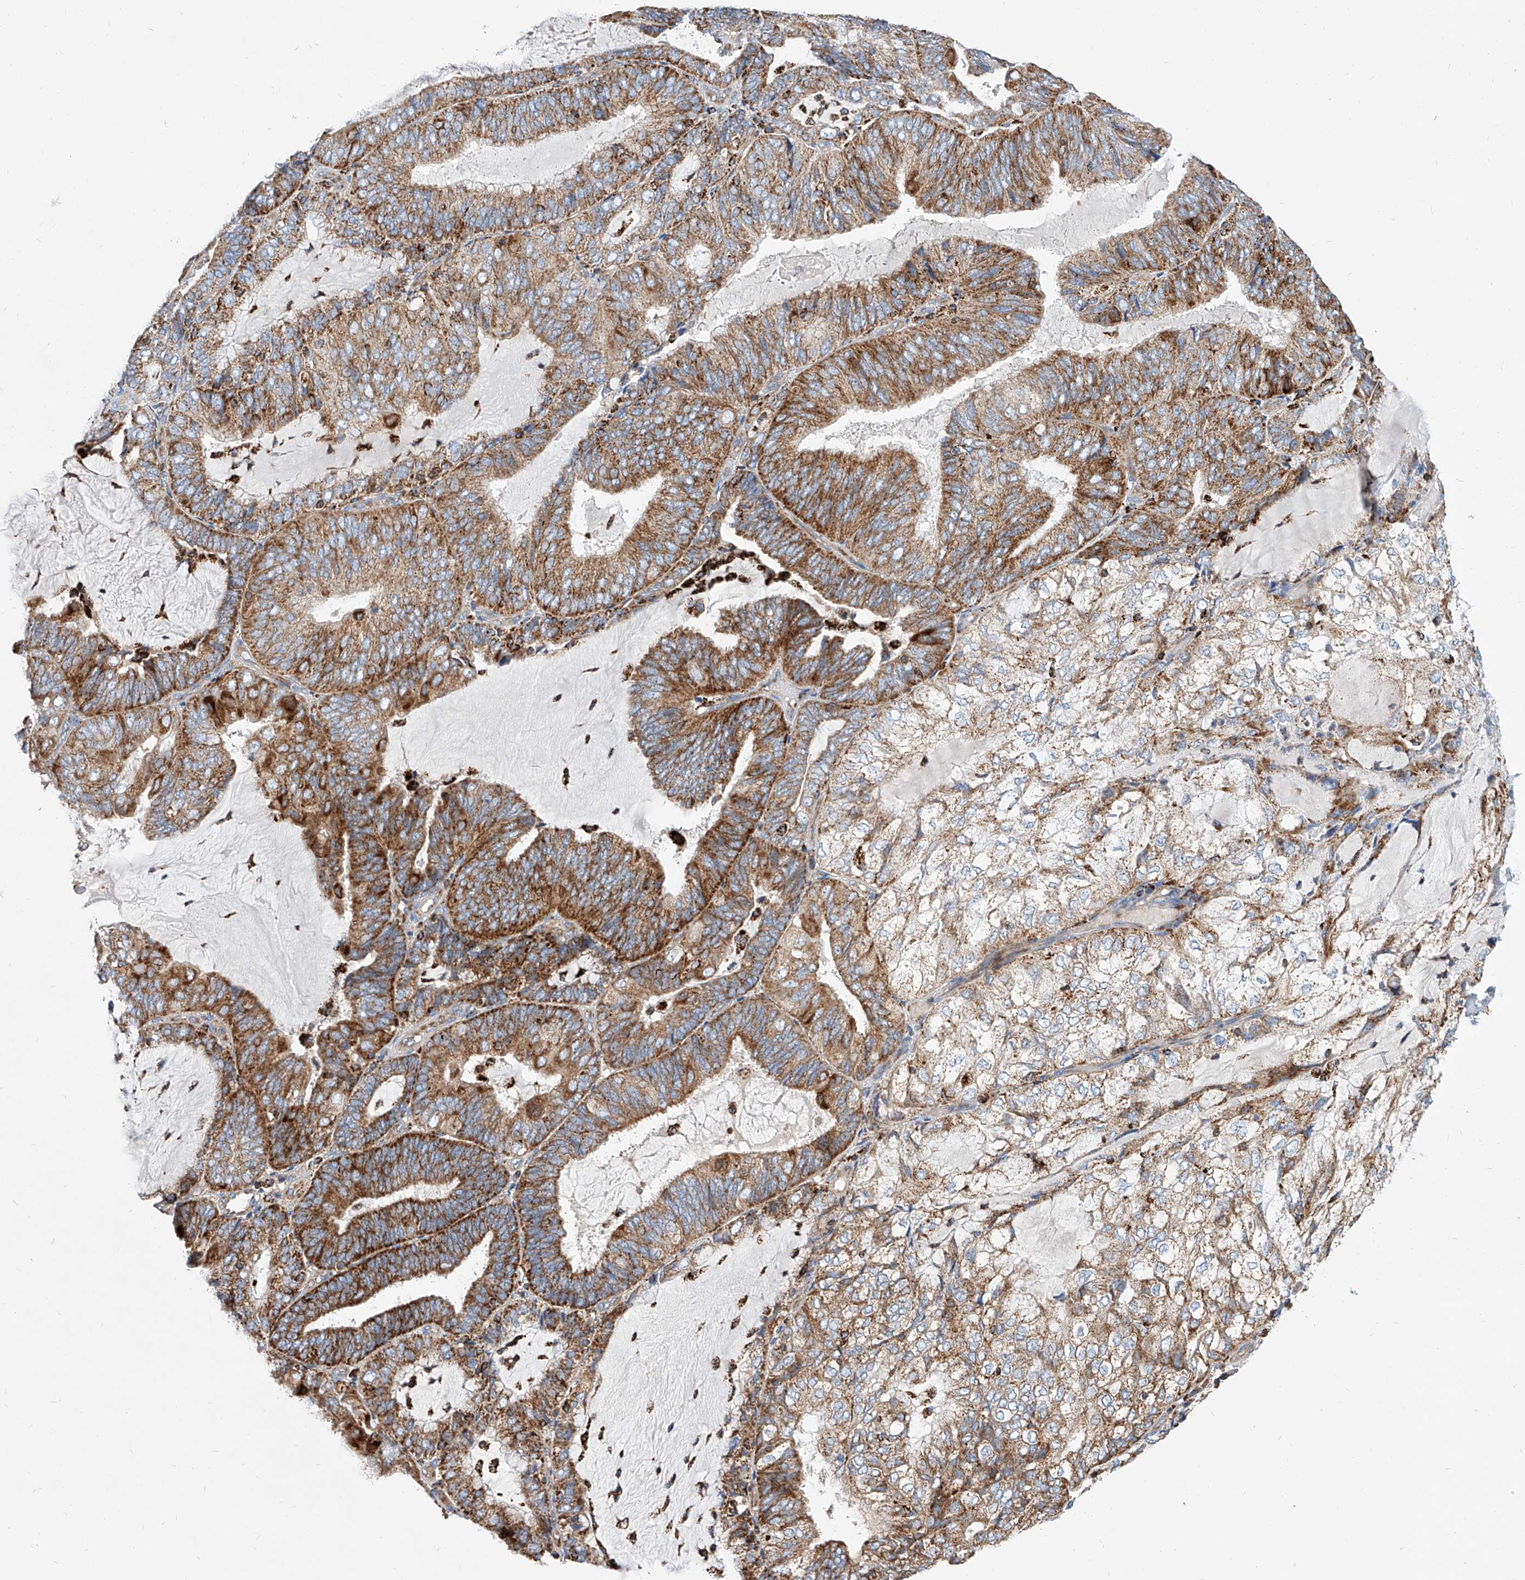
{"staining": {"intensity": "strong", "quantity": ">75%", "location": "cytoplasmic/membranous"}, "tissue": "endometrial cancer", "cell_type": "Tumor cells", "image_type": "cancer", "snomed": [{"axis": "morphology", "description": "Adenocarcinoma, NOS"}, {"axis": "topography", "description": "Endometrium"}], "caption": "A brown stain shows strong cytoplasmic/membranous expression of a protein in human adenocarcinoma (endometrial) tumor cells. The protein is shown in brown color, while the nuclei are stained blue.", "gene": "CPNE5", "patient": {"sex": "female", "age": 81}}